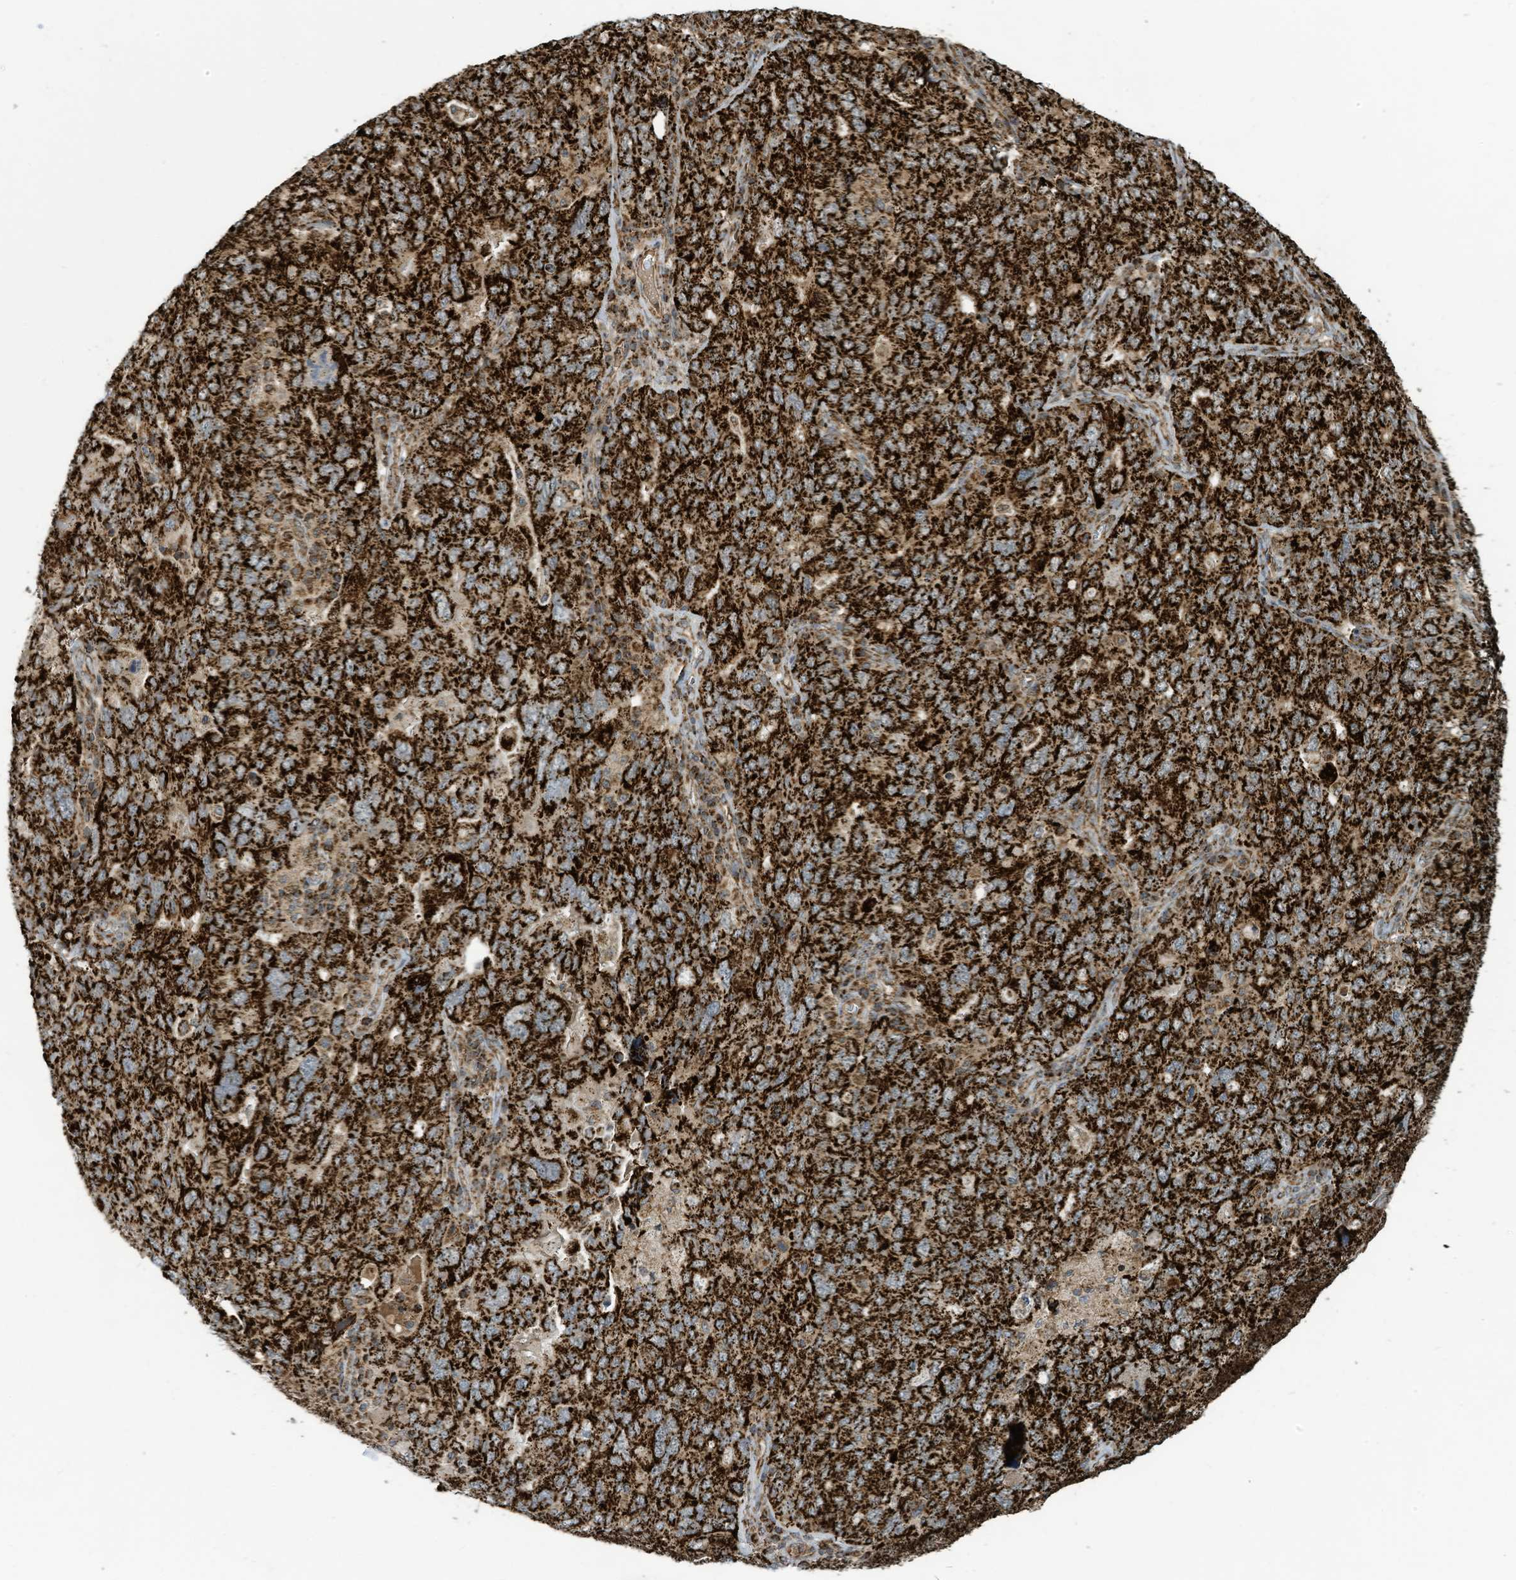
{"staining": {"intensity": "strong", "quantity": ">75%", "location": "cytoplasmic/membranous"}, "tissue": "ovarian cancer", "cell_type": "Tumor cells", "image_type": "cancer", "snomed": [{"axis": "morphology", "description": "Carcinoma, endometroid"}, {"axis": "topography", "description": "Ovary"}], "caption": "An image of ovarian cancer (endometroid carcinoma) stained for a protein exhibits strong cytoplasmic/membranous brown staining in tumor cells.", "gene": "COX10", "patient": {"sex": "female", "age": 62}}